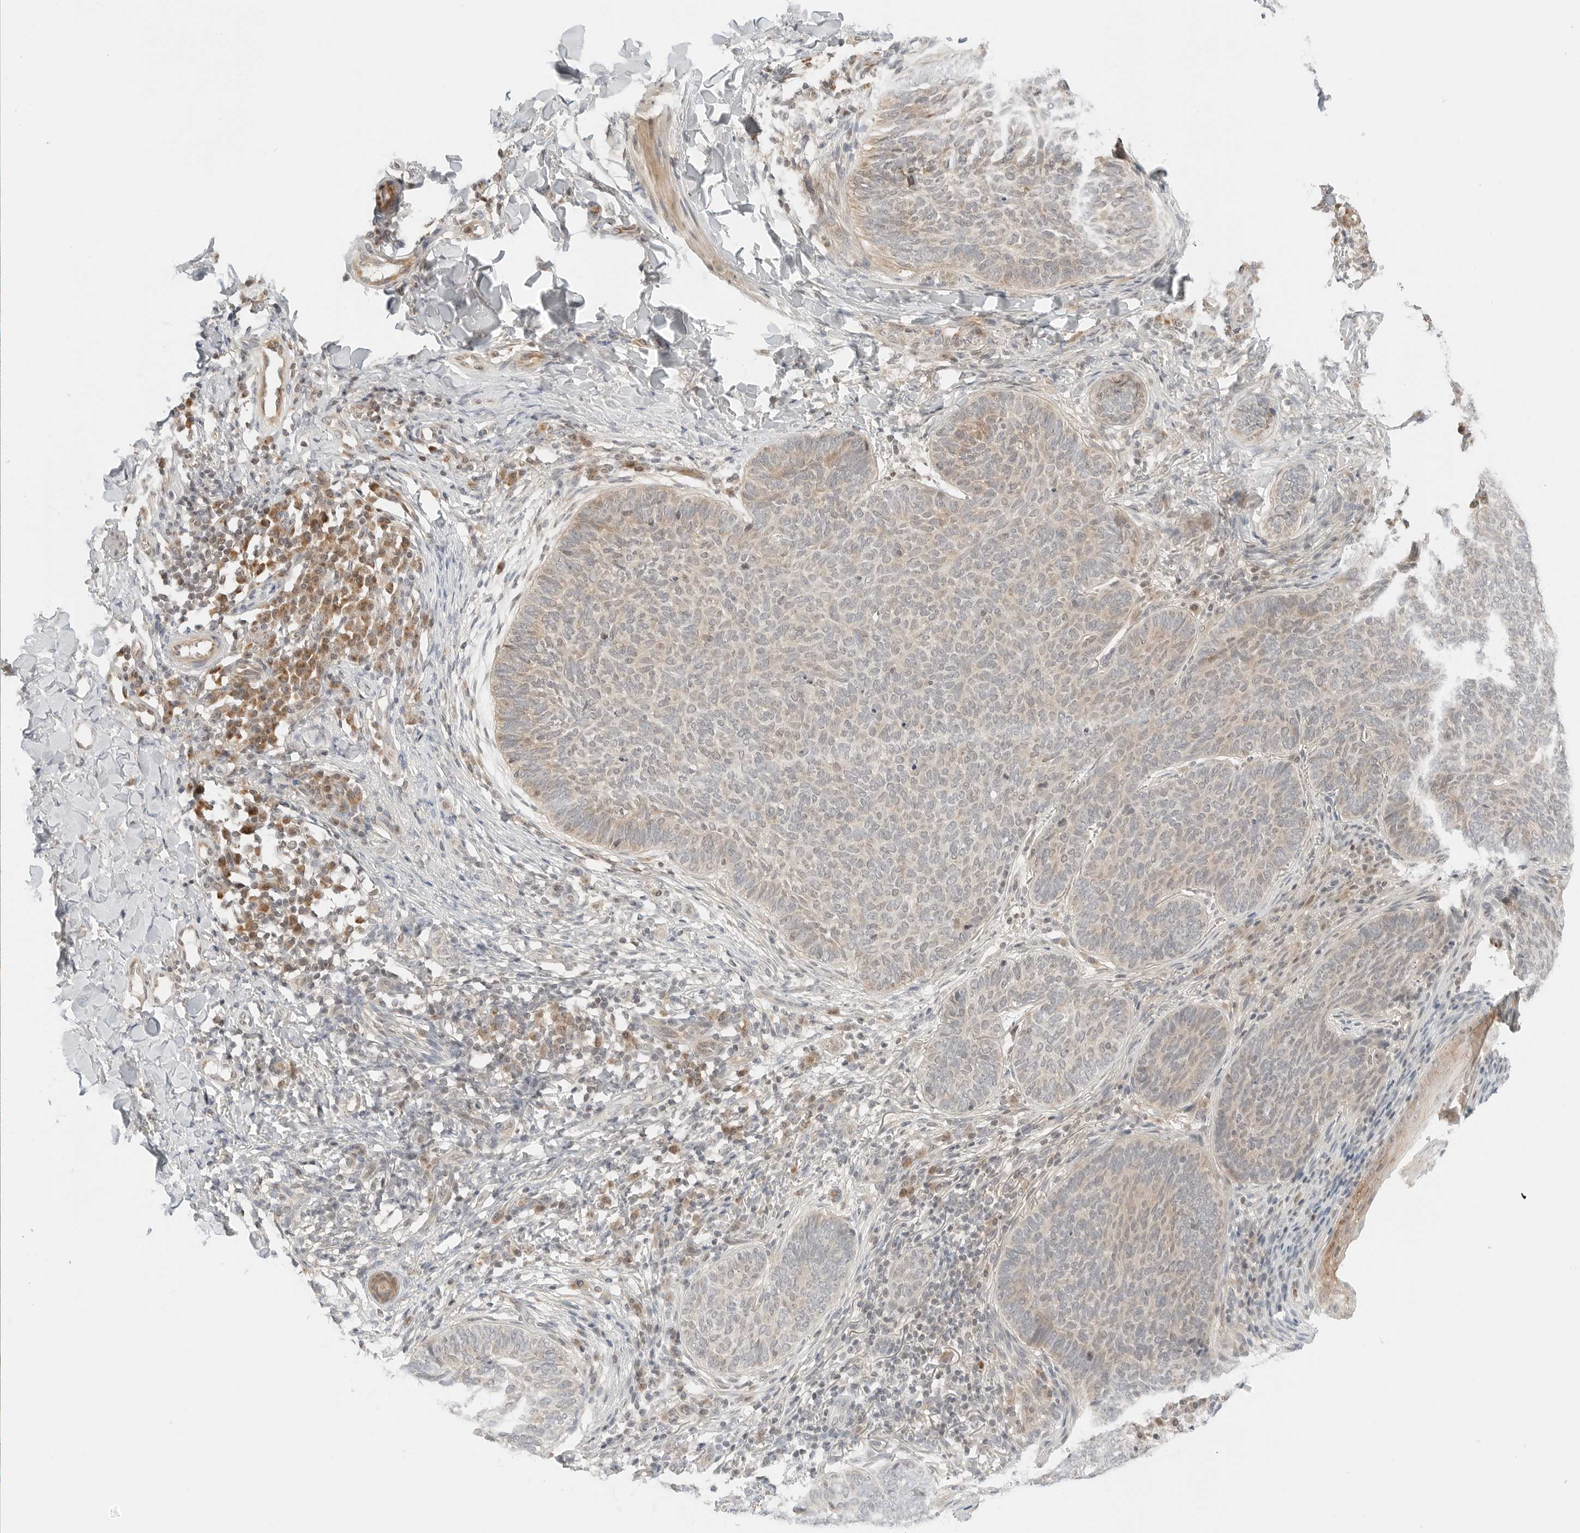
{"staining": {"intensity": "weak", "quantity": "<25%", "location": "cytoplasmic/membranous"}, "tissue": "skin cancer", "cell_type": "Tumor cells", "image_type": "cancer", "snomed": [{"axis": "morphology", "description": "Normal tissue, NOS"}, {"axis": "morphology", "description": "Basal cell carcinoma"}, {"axis": "topography", "description": "Skin"}], "caption": "Immunohistochemical staining of basal cell carcinoma (skin) displays no significant positivity in tumor cells.", "gene": "IQCC", "patient": {"sex": "male", "age": 50}}